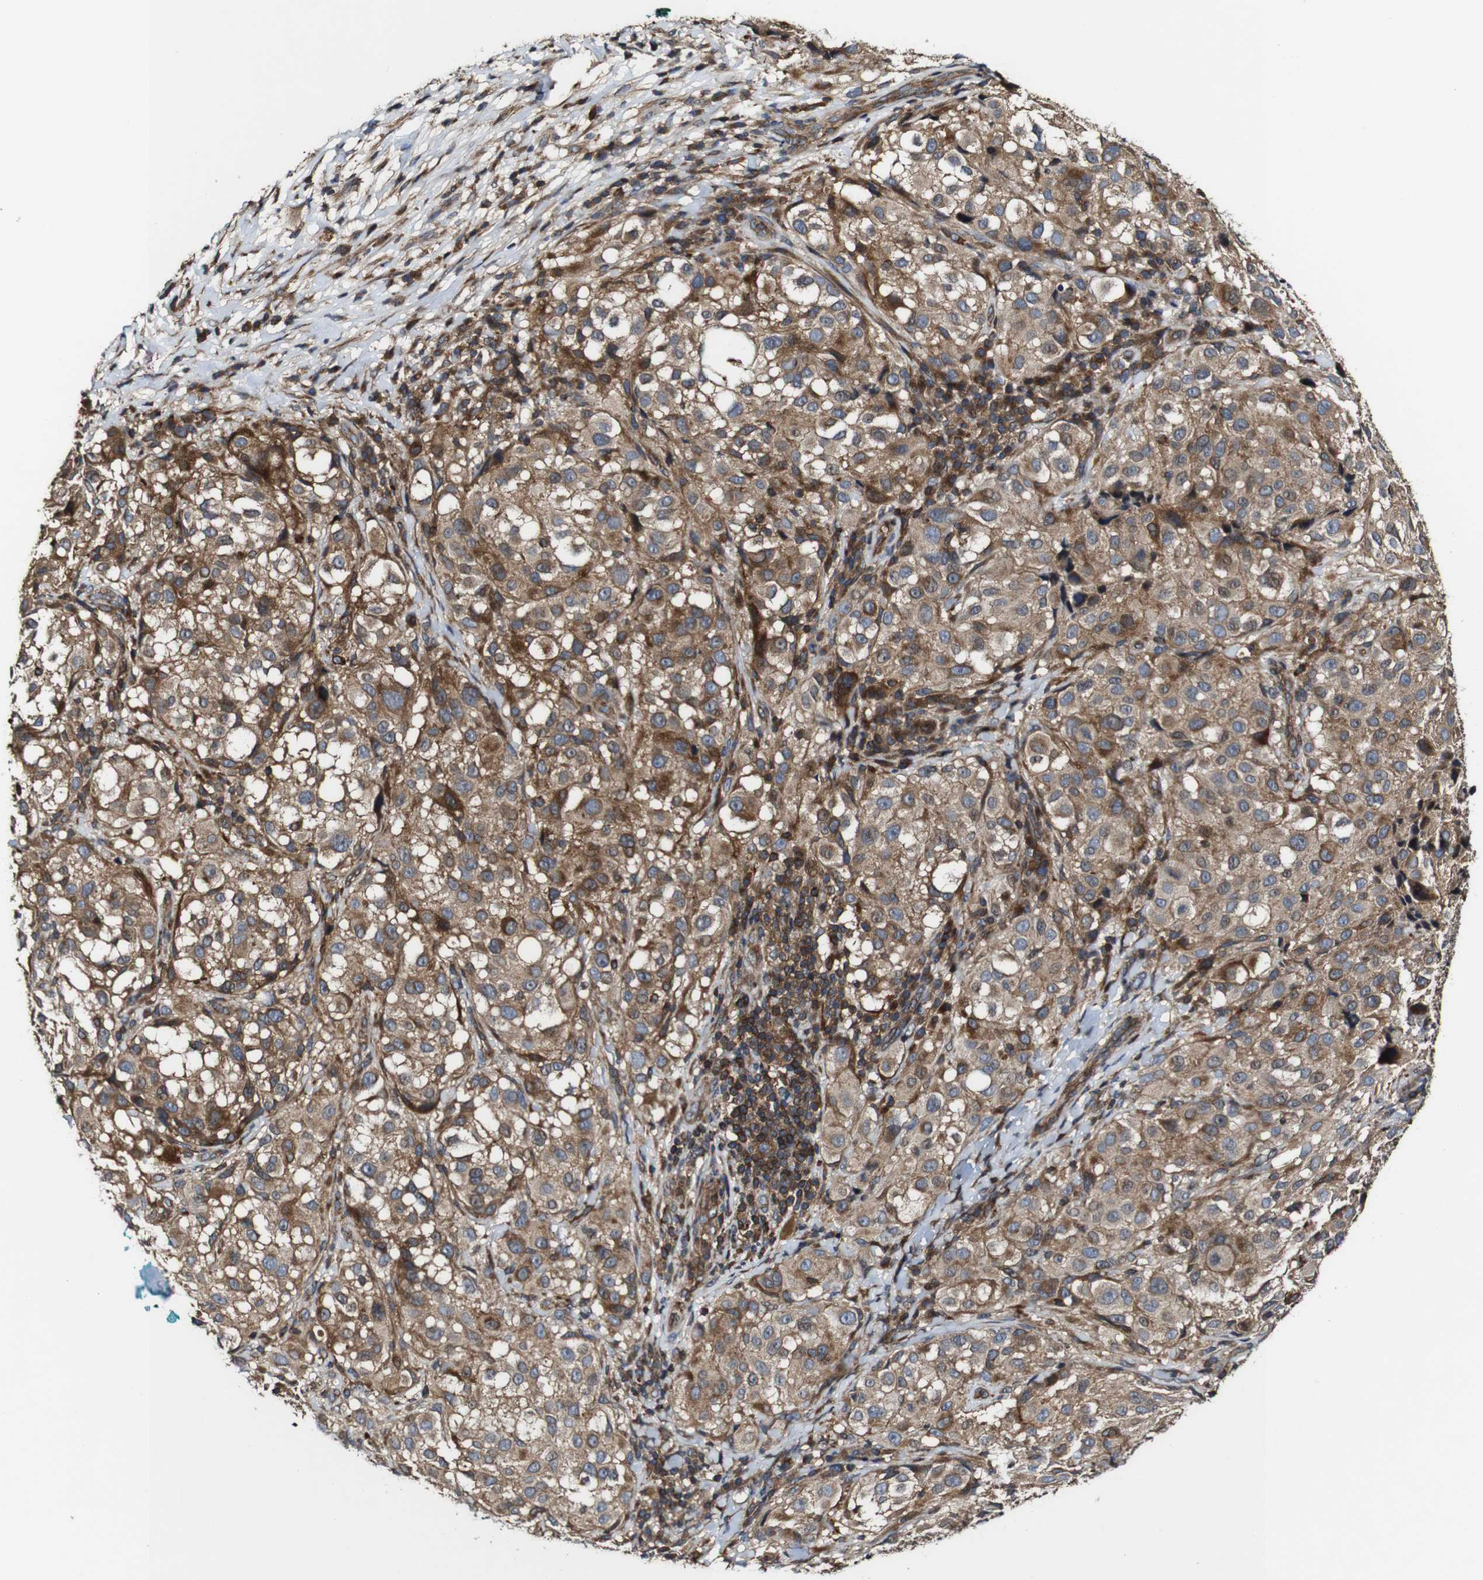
{"staining": {"intensity": "moderate", "quantity": ">75%", "location": "cytoplasmic/membranous"}, "tissue": "melanoma", "cell_type": "Tumor cells", "image_type": "cancer", "snomed": [{"axis": "morphology", "description": "Necrosis, NOS"}, {"axis": "morphology", "description": "Malignant melanoma, NOS"}, {"axis": "topography", "description": "Skin"}], "caption": "A histopathology image of melanoma stained for a protein reveals moderate cytoplasmic/membranous brown staining in tumor cells. Using DAB (brown) and hematoxylin (blue) stains, captured at high magnification using brightfield microscopy.", "gene": "TNIK", "patient": {"sex": "female", "age": 87}}